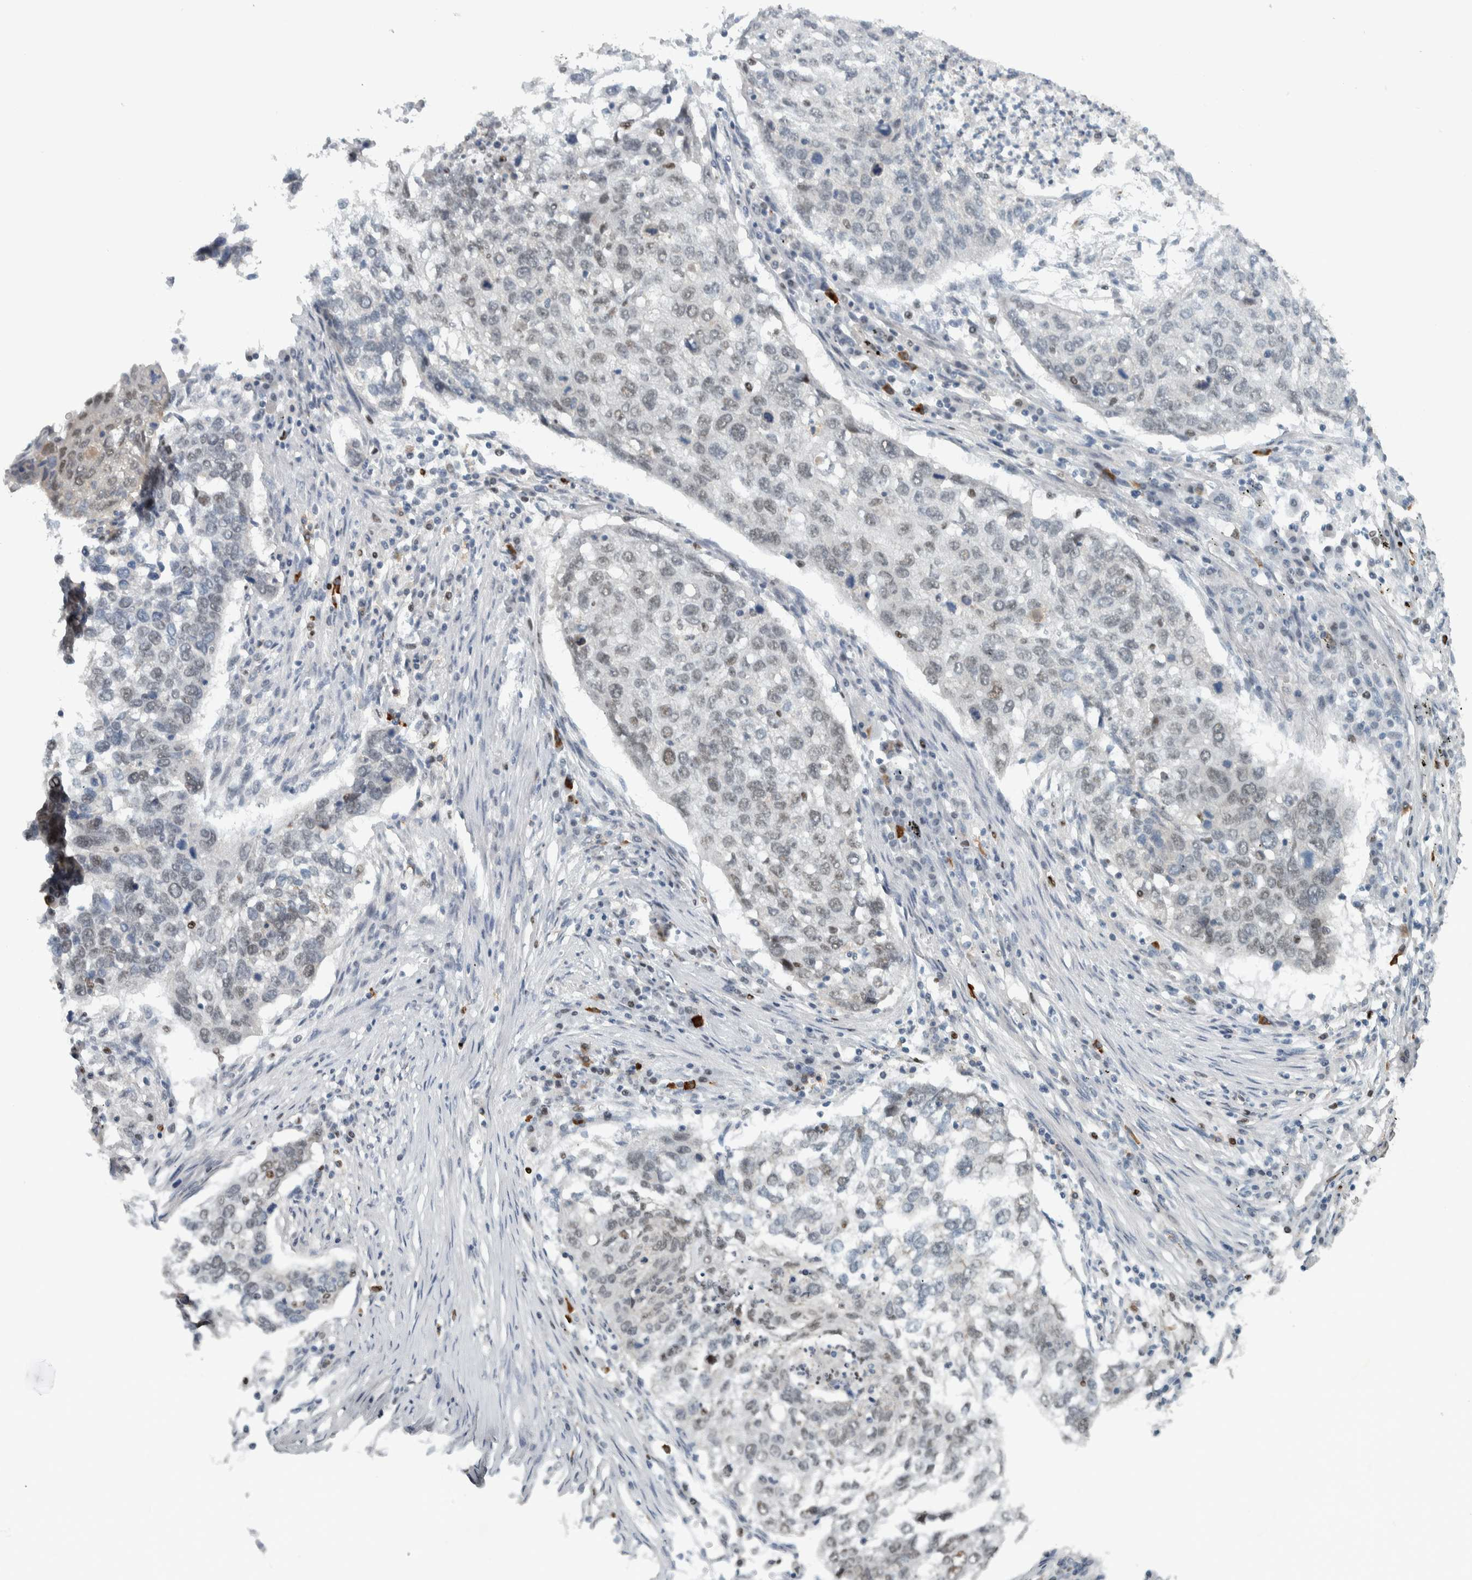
{"staining": {"intensity": "weak", "quantity": "<25%", "location": "nuclear"}, "tissue": "lung cancer", "cell_type": "Tumor cells", "image_type": "cancer", "snomed": [{"axis": "morphology", "description": "Squamous cell carcinoma, NOS"}, {"axis": "topography", "description": "Lung"}], "caption": "A micrograph of lung squamous cell carcinoma stained for a protein shows no brown staining in tumor cells. (Immunohistochemistry, brightfield microscopy, high magnification).", "gene": "ADPRM", "patient": {"sex": "female", "age": 63}}